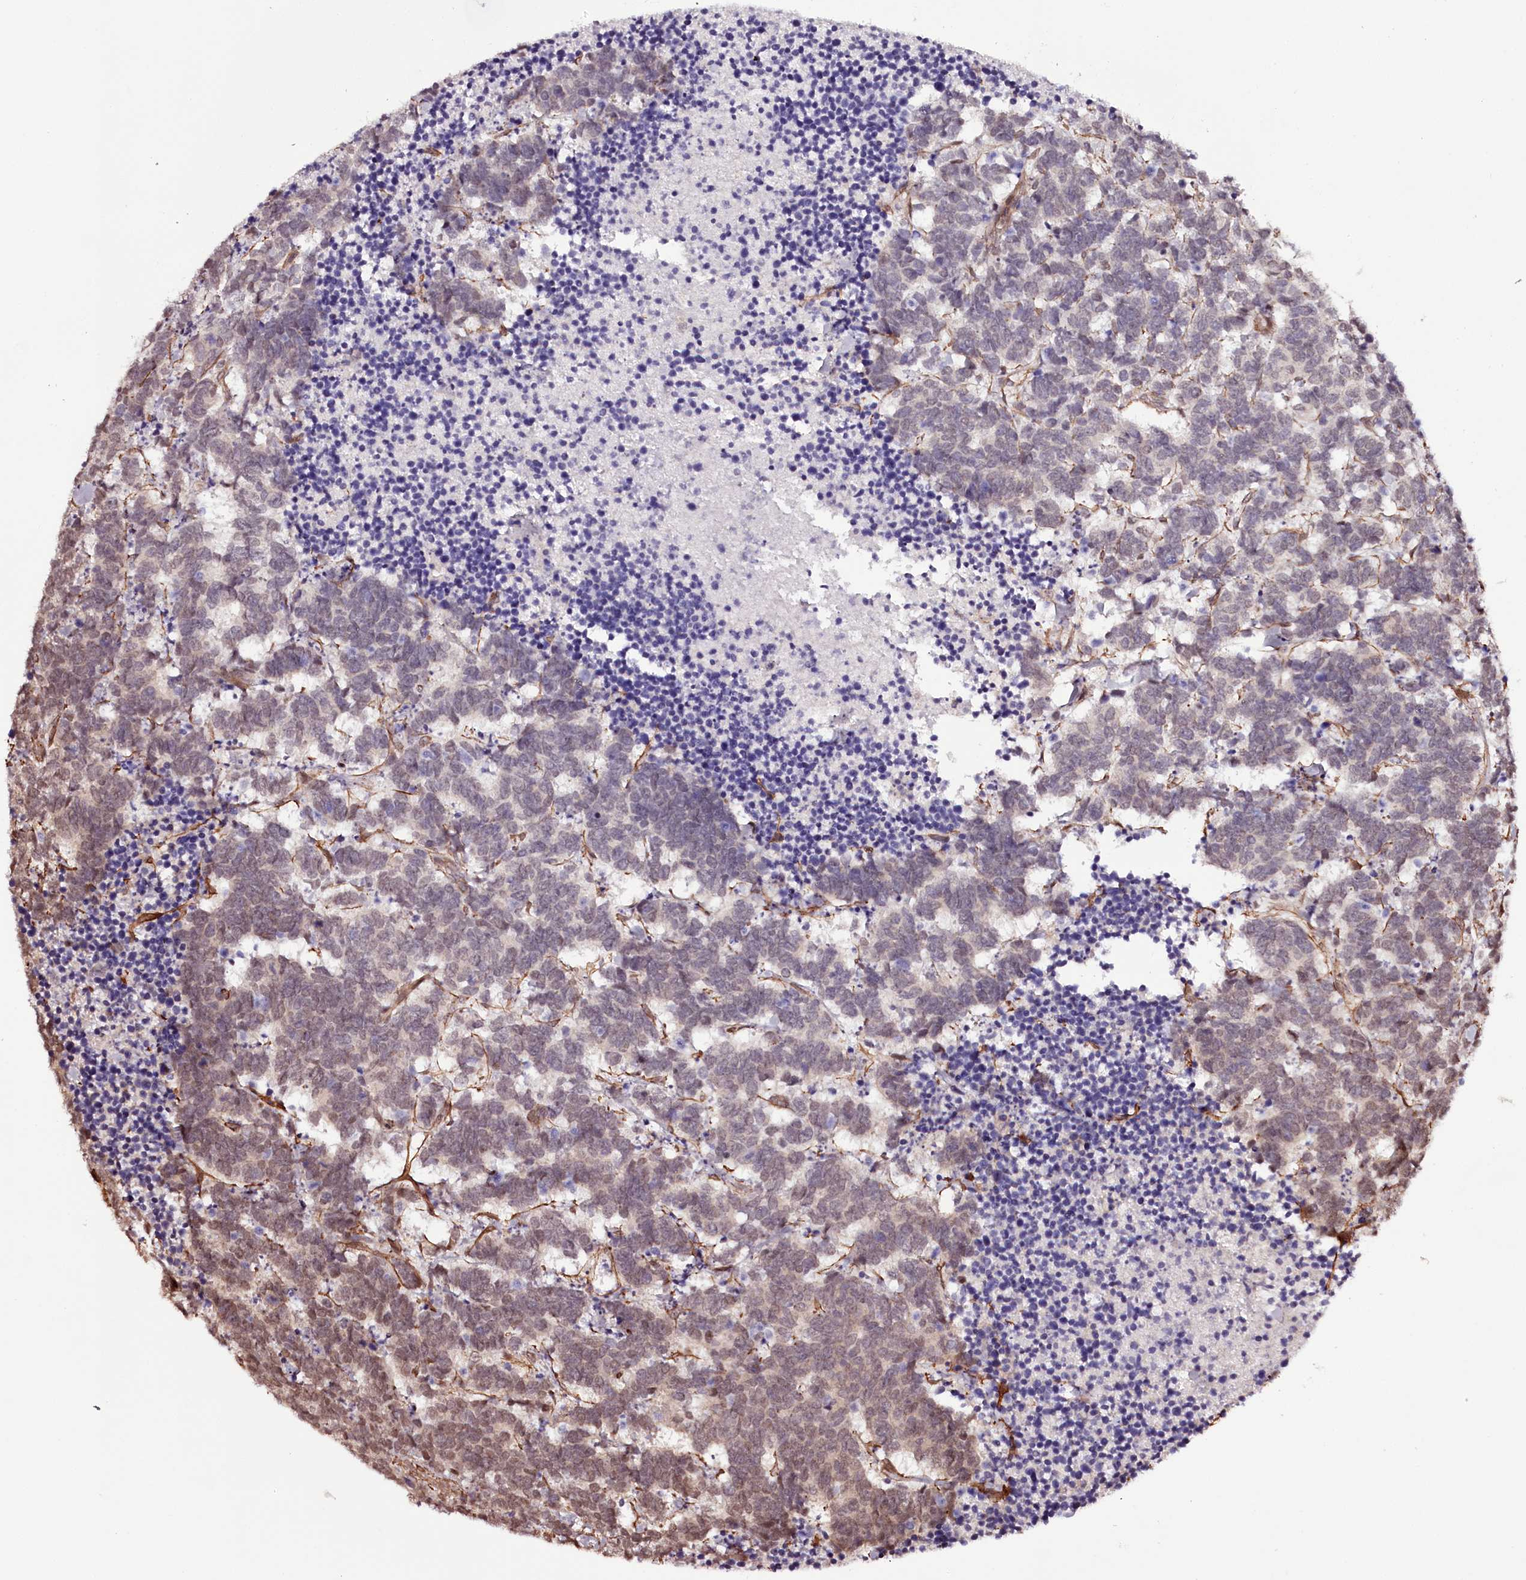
{"staining": {"intensity": "moderate", "quantity": "25%-75%", "location": "nuclear"}, "tissue": "carcinoid", "cell_type": "Tumor cells", "image_type": "cancer", "snomed": [{"axis": "morphology", "description": "Carcinoma, NOS"}, {"axis": "morphology", "description": "Carcinoid, malignant, NOS"}, {"axis": "topography", "description": "Urinary bladder"}], "caption": "Carcinoma stained with a brown dye reveals moderate nuclear positive positivity in approximately 25%-75% of tumor cells.", "gene": "TTC33", "patient": {"sex": "male", "age": 57}}